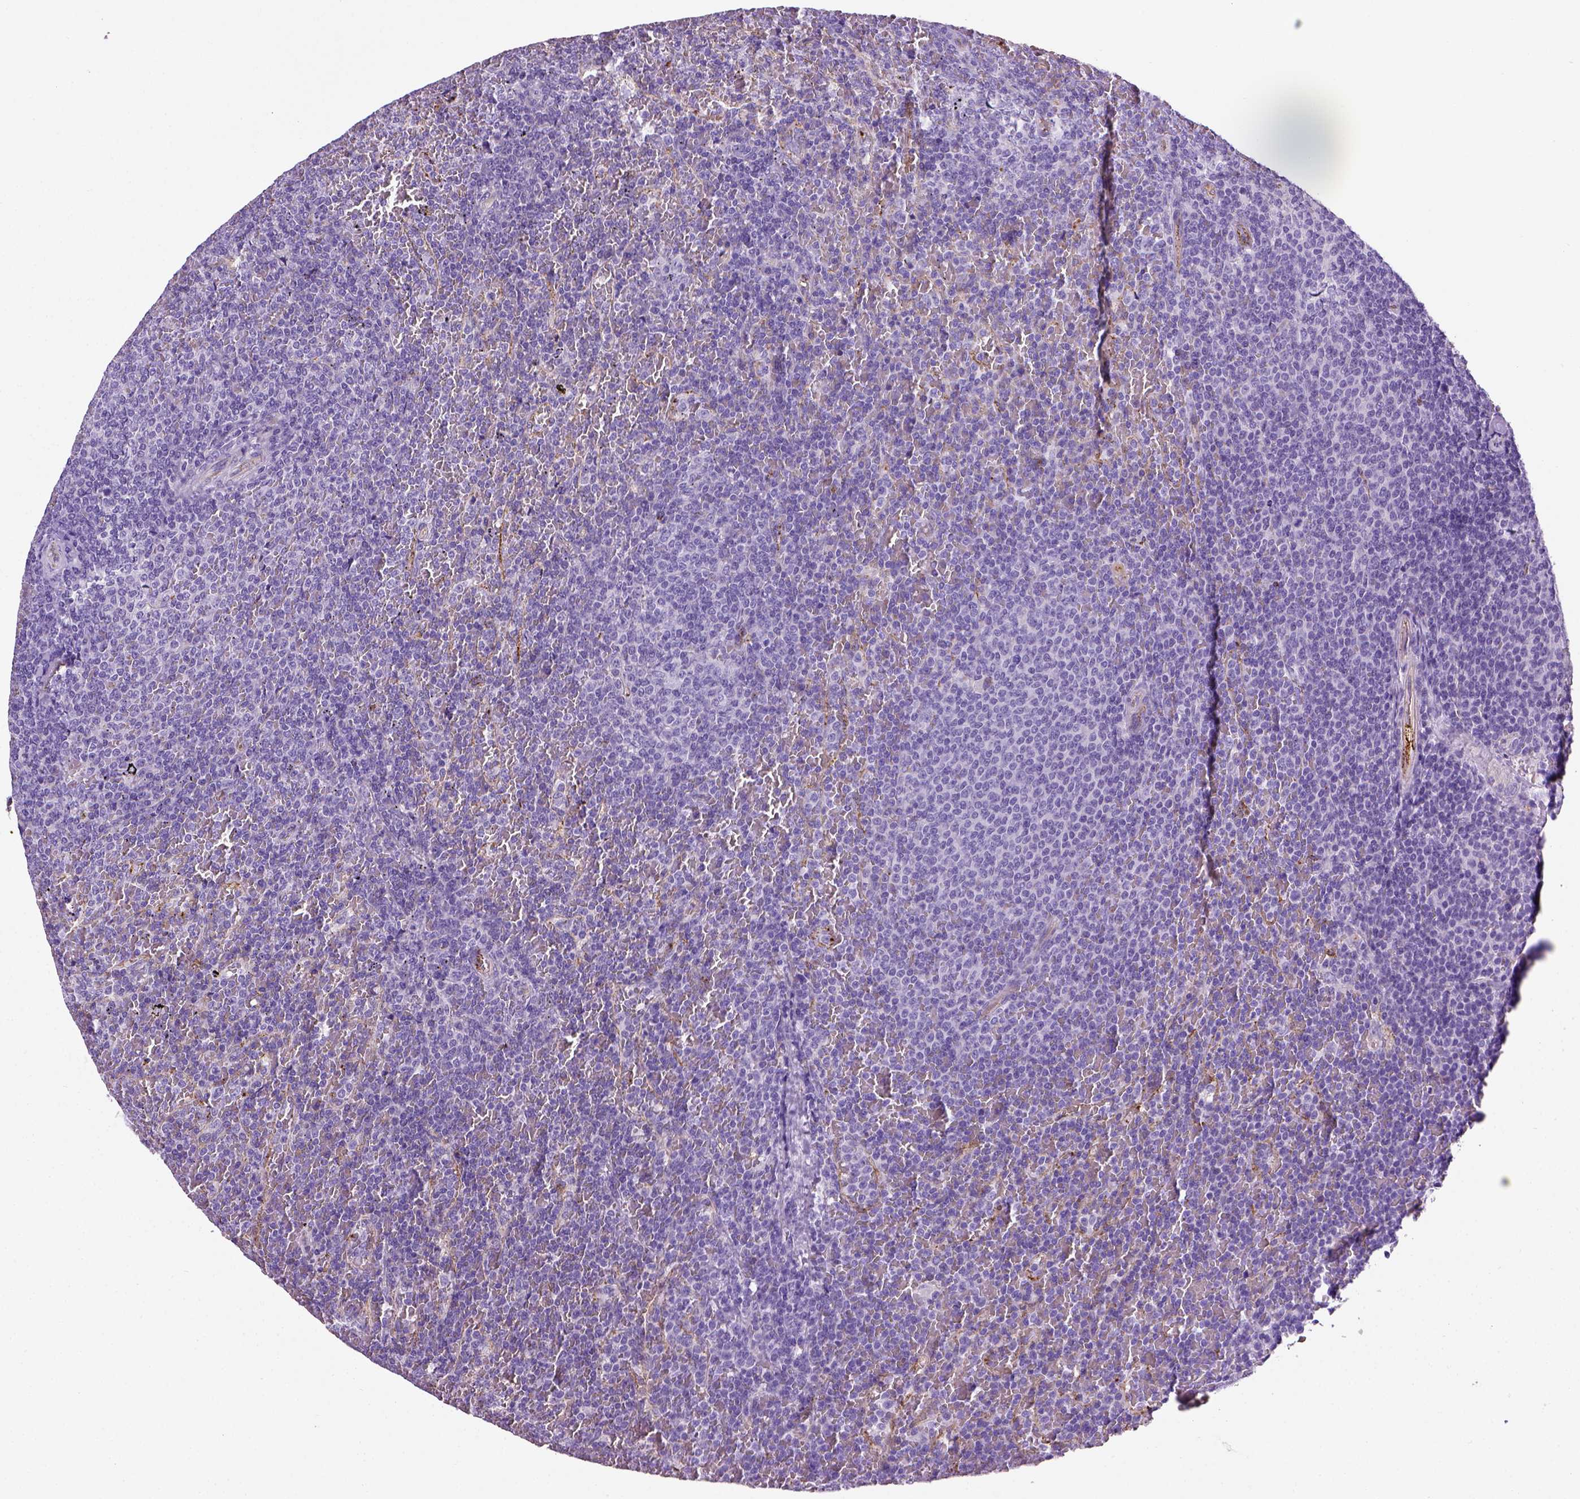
{"staining": {"intensity": "negative", "quantity": "none", "location": "none"}, "tissue": "lymphoma", "cell_type": "Tumor cells", "image_type": "cancer", "snomed": [{"axis": "morphology", "description": "Malignant lymphoma, non-Hodgkin's type, Low grade"}, {"axis": "topography", "description": "Spleen"}], "caption": "Tumor cells show no significant positivity in malignant lymphoma, non-Hodgkin's type (low-grade). Brightfield microscopy of immunohistochemistry (IHC) stained with DAB (3,3'-diaminobenzidine) (brown) and hematoxylin (blue), captured at high magnification.", "gene": "VWF", "patient": {"sex": "female", "age": 77}}